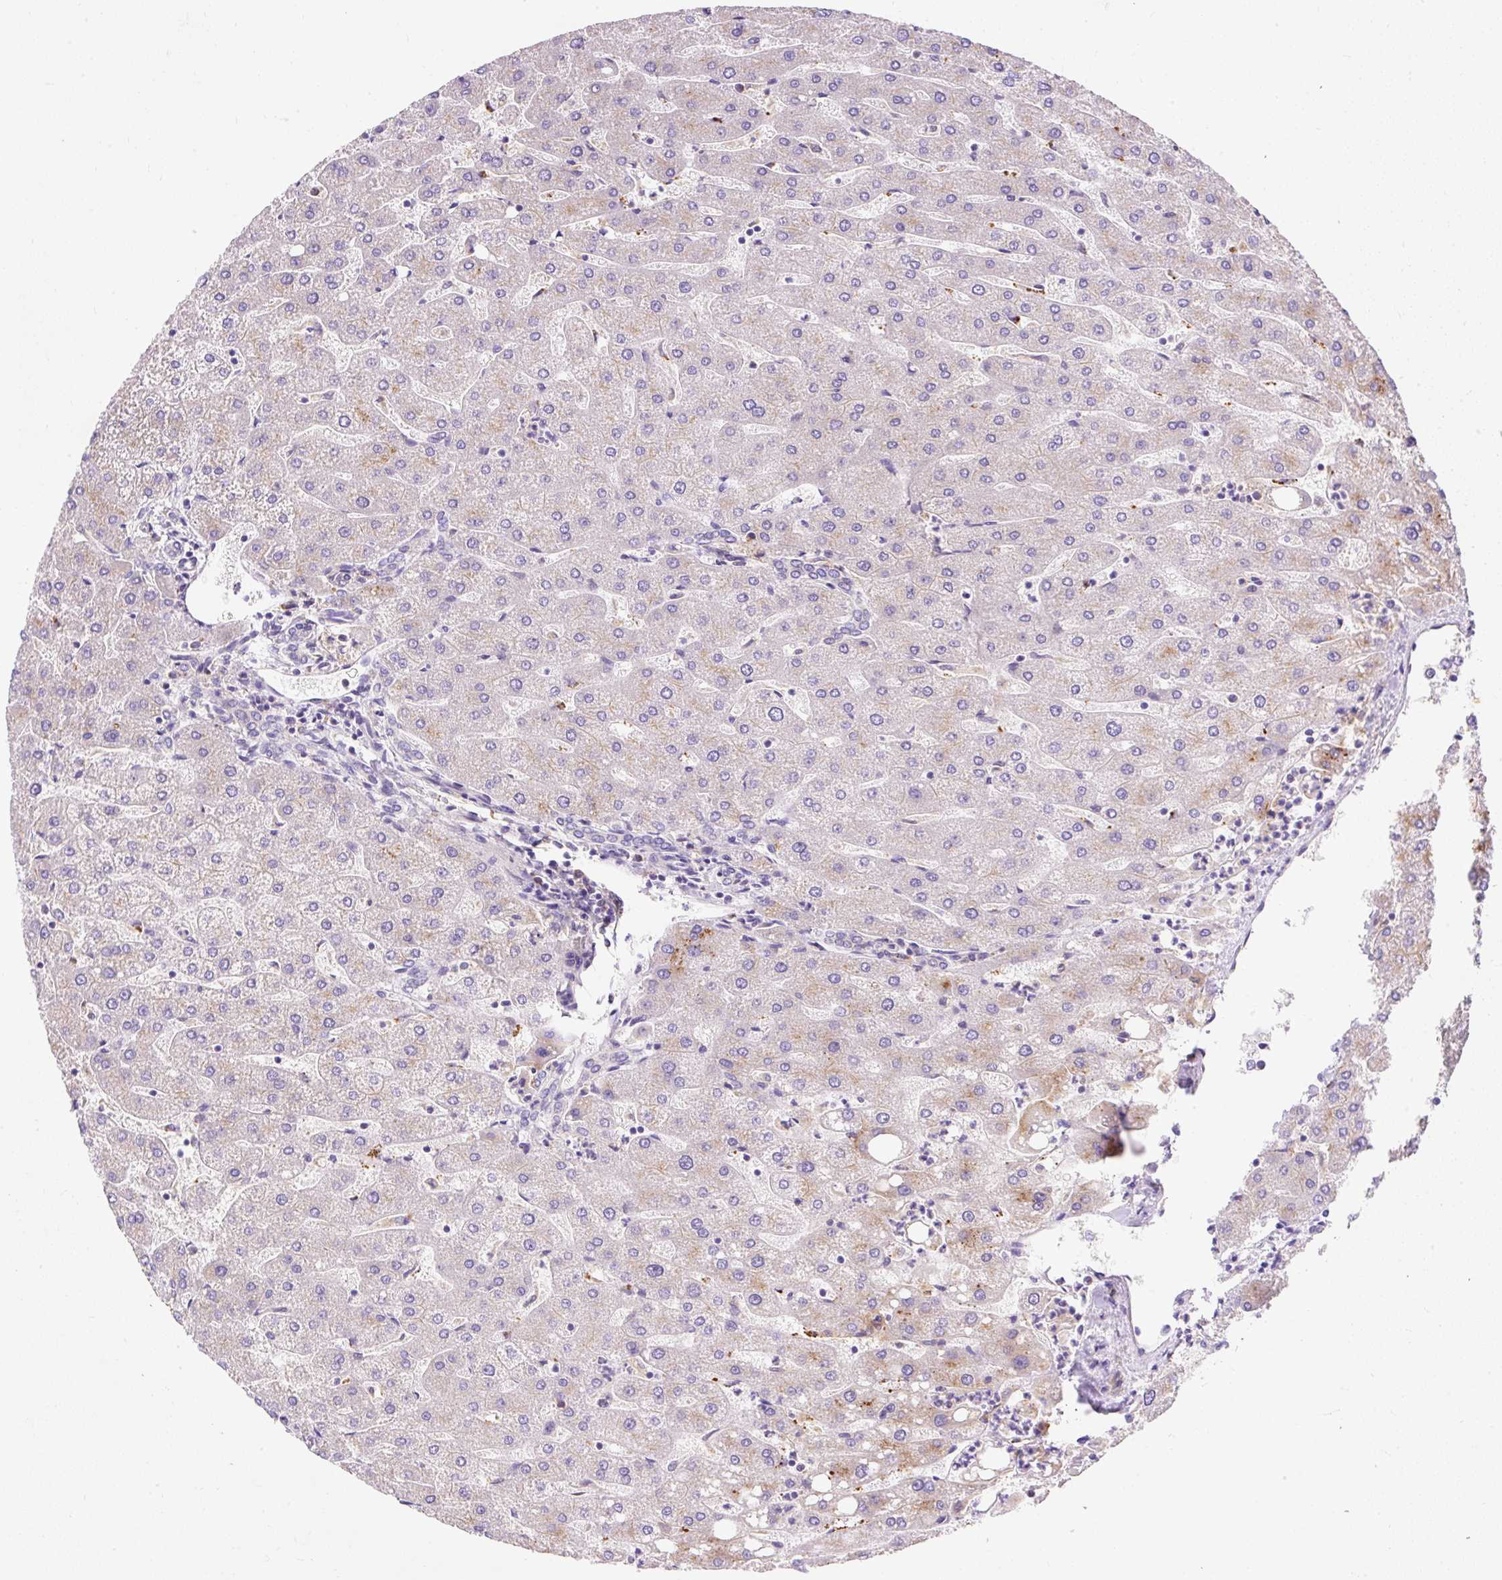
{"staining": {"intensity": "negative", "quantity": "none", "location": "none"}, "tissue": "liver", "cell_type": "Cholangiocytes", "image_type": "normal", "snomed": [{"axis": "morphology", "description": "Normal tissue, NOS"}, {"axis": "topography", "description": "Liver"}], "caption": "The image shows no staining of cholangiocytes in unremarkable liver. Nuclei are stained in blue.", "gene": "OR4K15", "patient": {"sex": "male", "age": 67}}